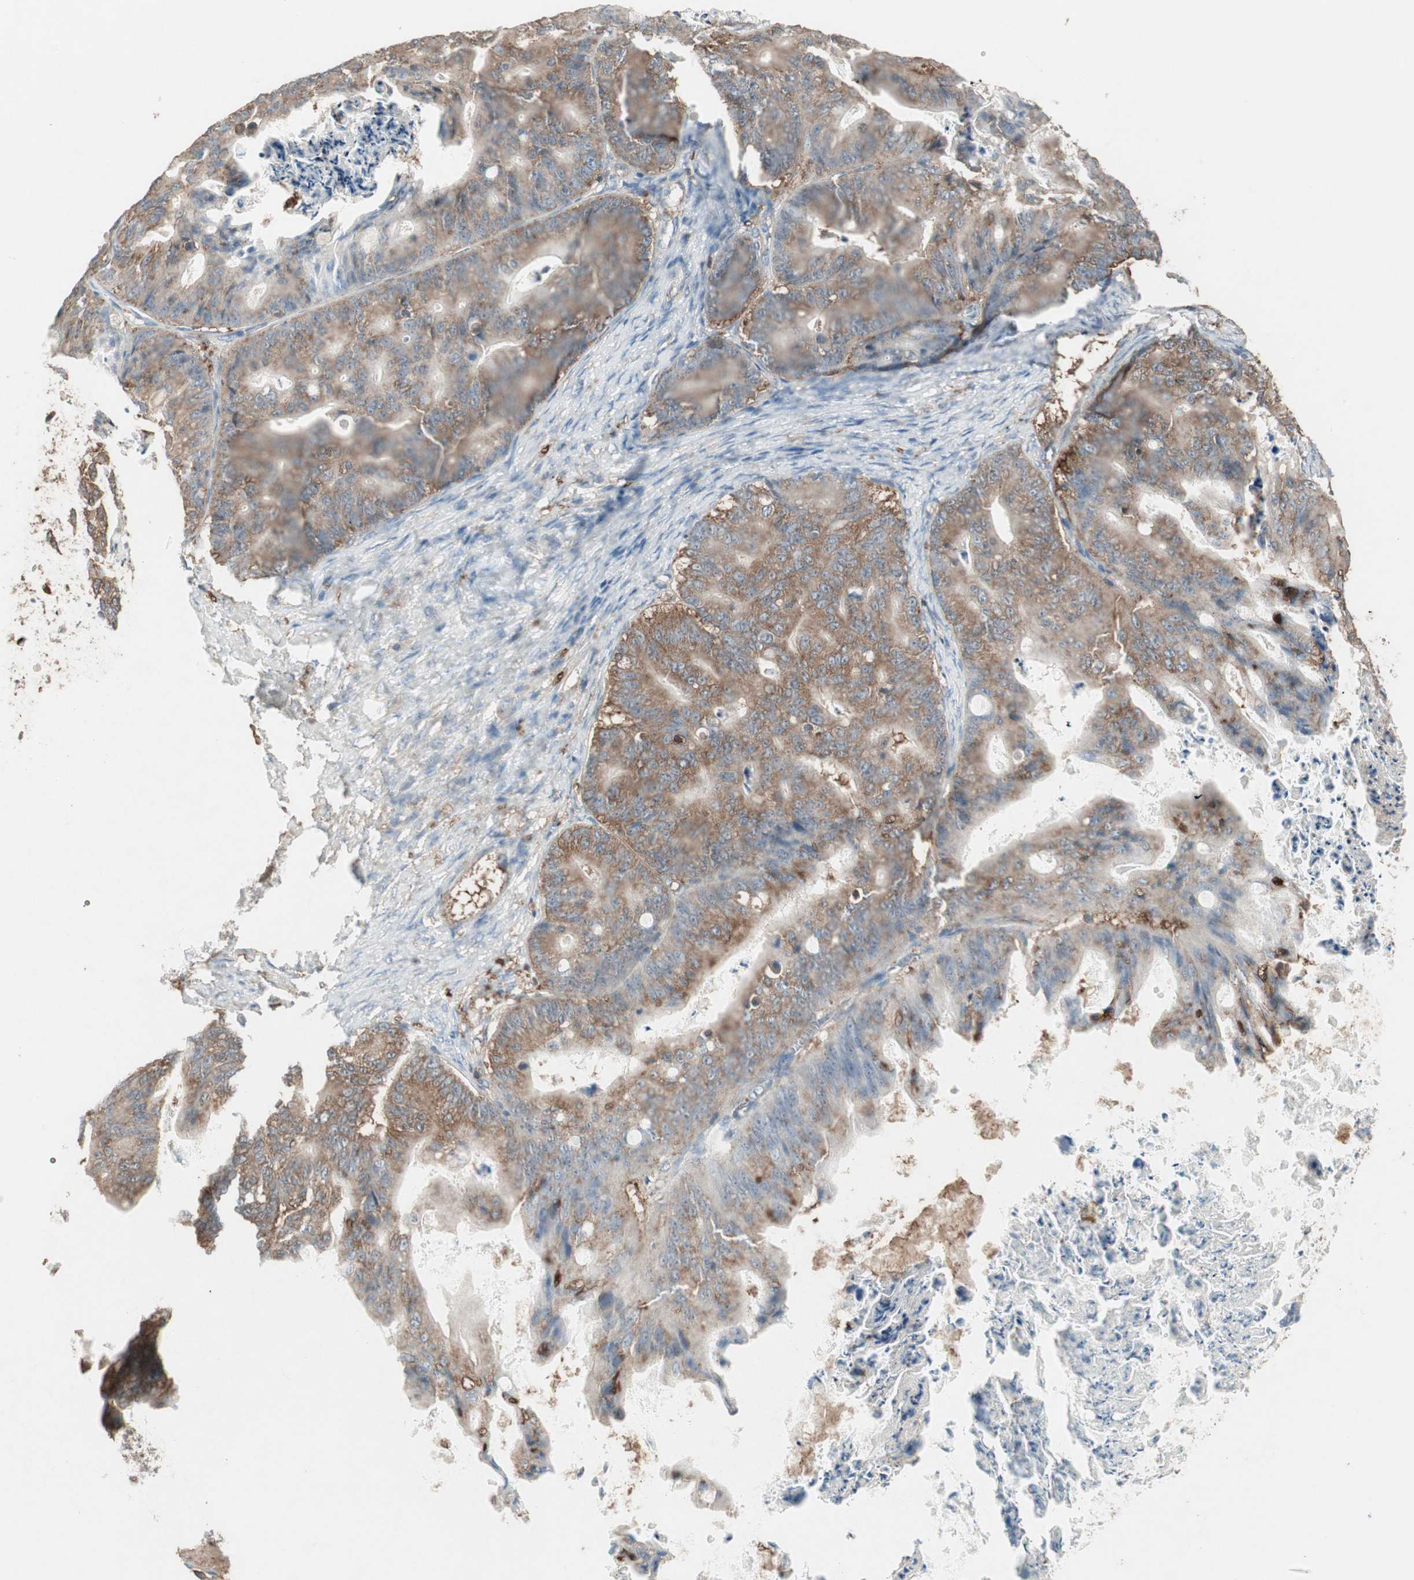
{"staining": {"intensity": "strong", "quantity": ">75%", "location": "cytoplasmic/membranous"}, "tissue": "ovarian cancer", "cell_type": "Tumor cells", "image_type": "cancer", "snomed": [{"axis": "morphology", "description": "Cystadenocarcinoma, mucinous, NOS"}, {"axis": "topography", "description": "Ovary"}], "caption": "The immunohistochemical stain highlights strong cytoplasmic/membranous positivity in tumor cells of ovarian cancer tissue. (IHC, brightfield microscopy, high magnification).", "gene": "MMP3", "patient": {"sex": "female", "age": 37}}